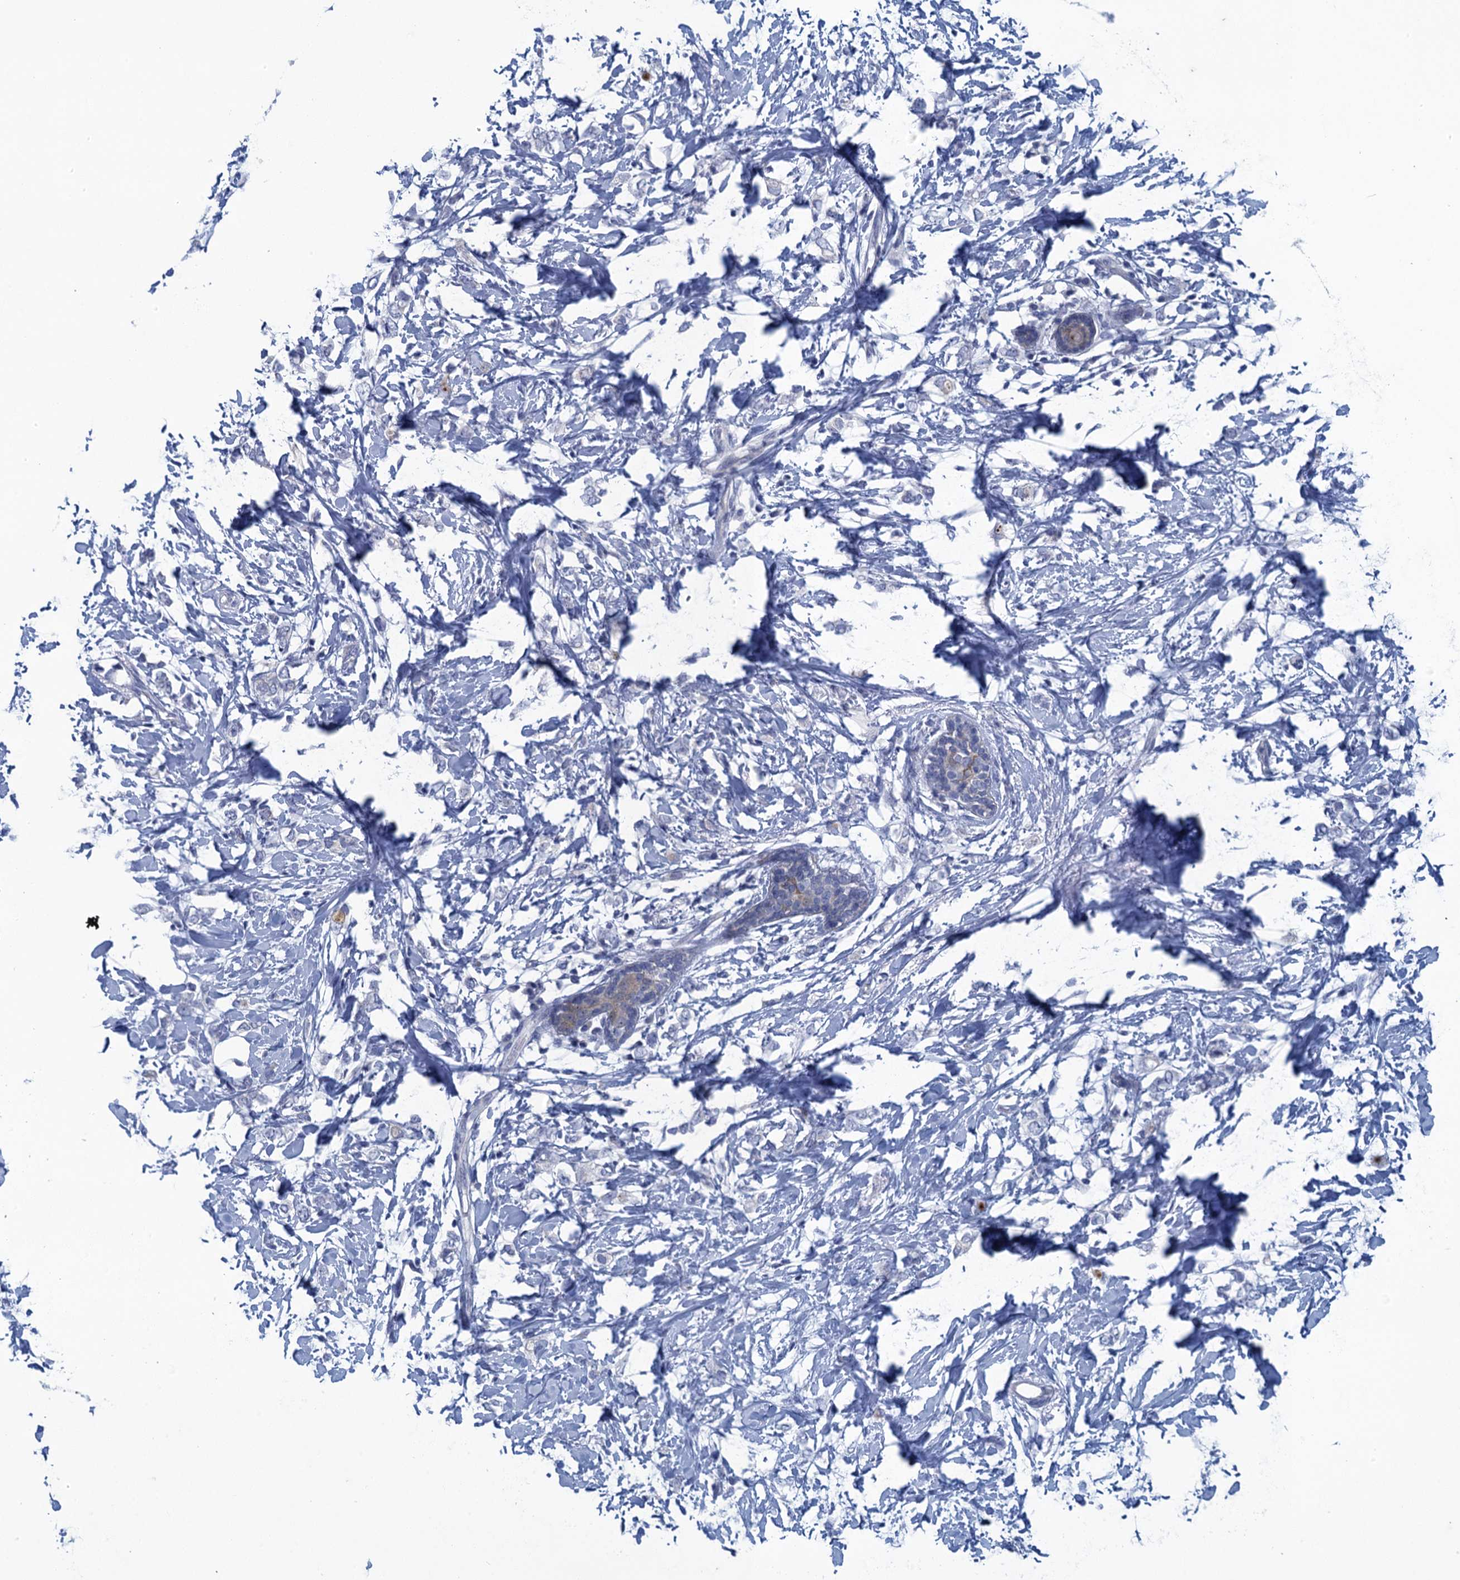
{"staining": {"intensity": "negative", "quantity": "none", "location": "none"}, "tissue": "breast cancer", "cell_type": "Tumor cells", "image_type": "cancer", "snomed": [{"axis": "morphology", "description": "Normal tissue, NOS"}, {"axis": "morphology", "description": "Lobular carcinoma"}, {"axis": "topography", "description": "Breast"}], "caption": "IHC of human lobular carcinoma (breast) displays no expression in tumor cells.", "gene": "SCEL", "patient": {"sex": "female", "age": 47}}